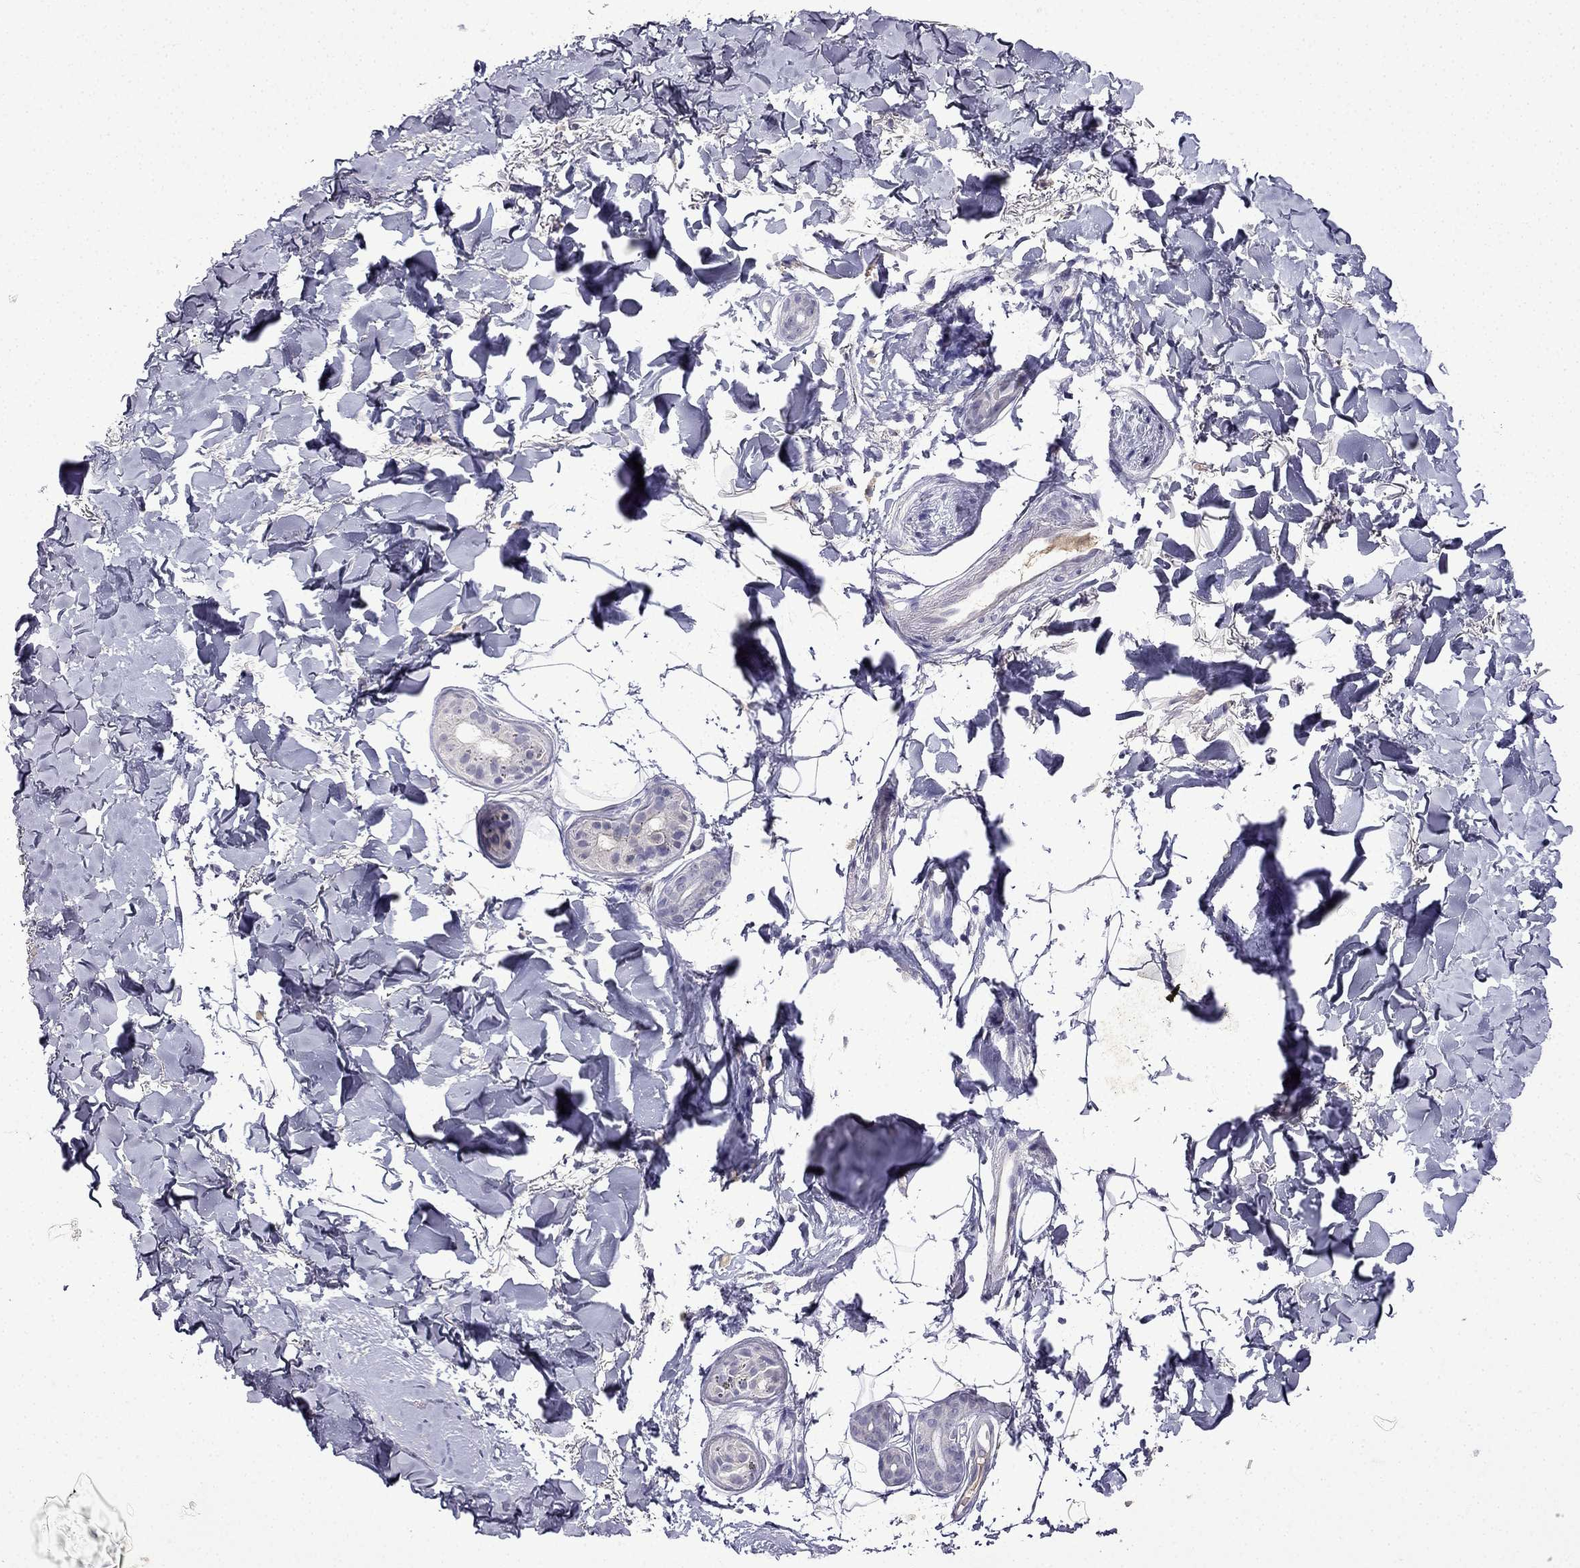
{"staining": {"intensity": "negative", "quantity": "none", "location": "none"}, "tissue": "skin cancer", "cell_type": "Tumor cells", "image_type": "cancer", "snomed": [{"axis": "morphology", "description": "Normal tissue, NOS"}, {"axis": "morphology", "description": "Basal cell carcinoma"}, {"axis": "topography", "description": "Skin"}], "caption": "An immunohistochemistry histopathology image of skin basal cell carcinoma is shown. There is no staining in tumor cells of skin basal cell carcinoma. Nuclei are stained in blue.", "gene": "UHRF1", "patient": {"sex": "male", "age": 84}}